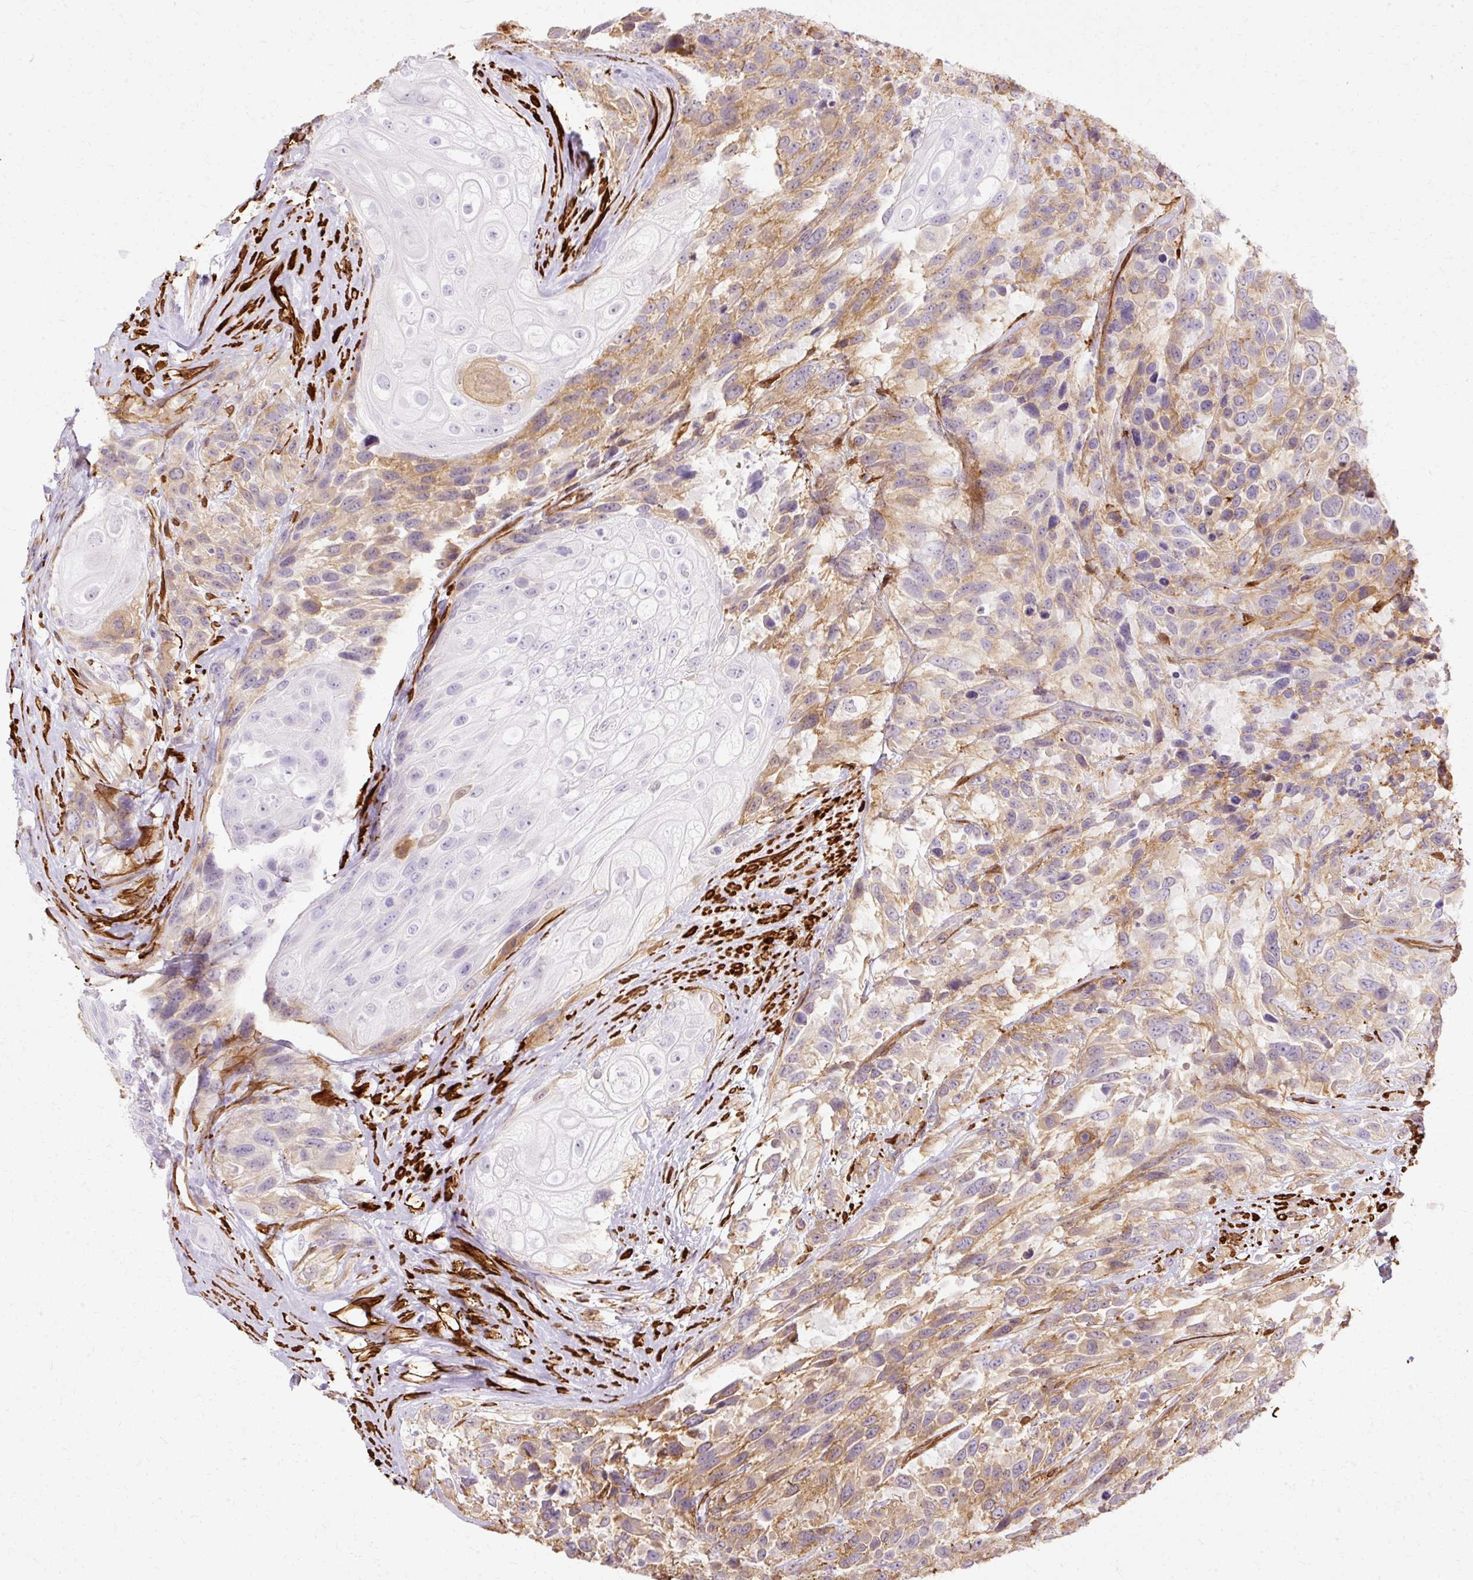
{"staining": {"intensity": "weak", "quantity": "25%-75%", "location": "cytoplasmic/membranous"}, "tissue": "urothelial cancer", "cell_type": "Tumor cells", "image_type": "cancer", "snomed": [{"axis": "morphology", "description": "Urothelial carcinoma, High grade"}, {"axis": "topography", "description": "Urinary bladder"}], "caption": "Immunohistochemistry histopathology image of human urothelial cancer stained for a protein (brown), which demonstrates low levels of weak cytoplasmic/membranous positivity in approximately 25%-75% of tumor cells.", "gene": "CNN3", "patient": {"sex": "female", "age": 70}}